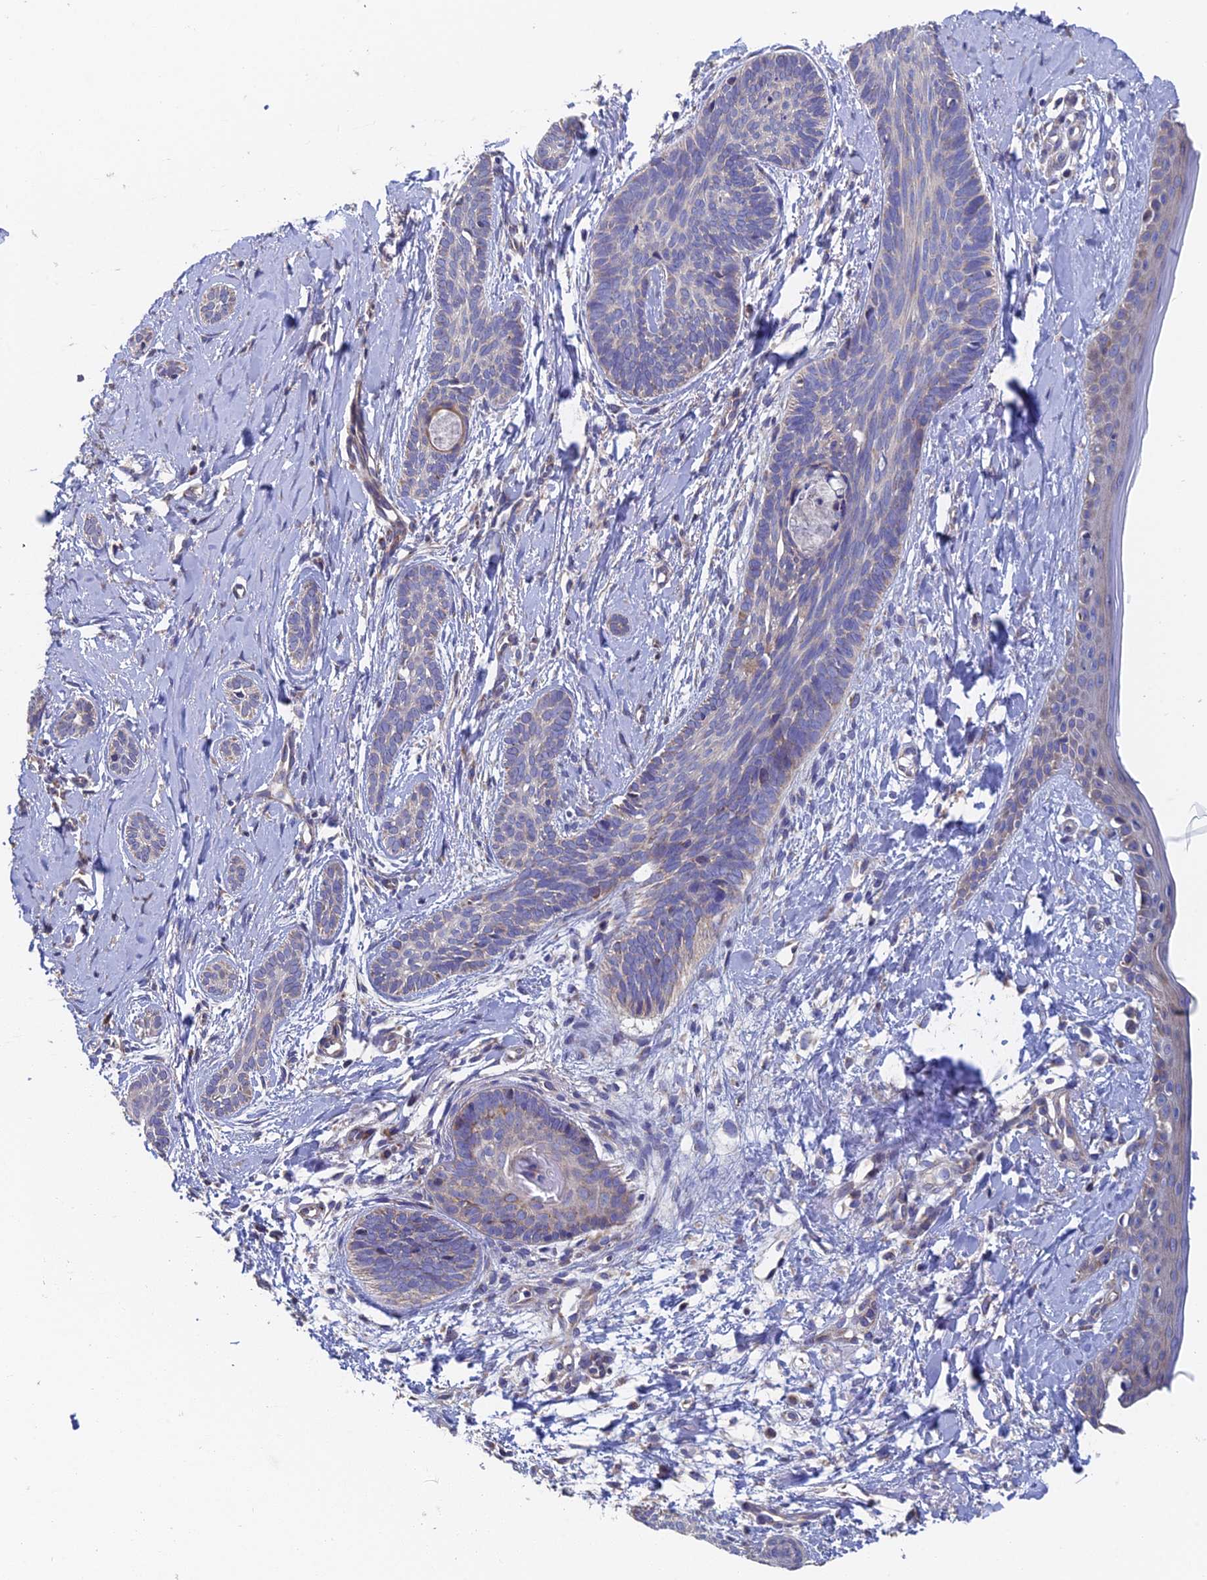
{"staining": {"intensity": "negative", "quantity": "none", "location": "none"}, "tissue": "skin cancer", "cell_type": "Tumor cells", "image_type": "cancer", "snomed": [{"axis": "morphology", "description": "Basal cell carcinoma"}, {"axis": "topography", "description": "Skin"}], "caption": "DAB (3,3'-diaminobenzidine) immunohistochemical staining of human skin cancer shows no significant positivity in tumor cells.", "gene": "ECSIT", "patient": {"sex": "female", "age": 81}}